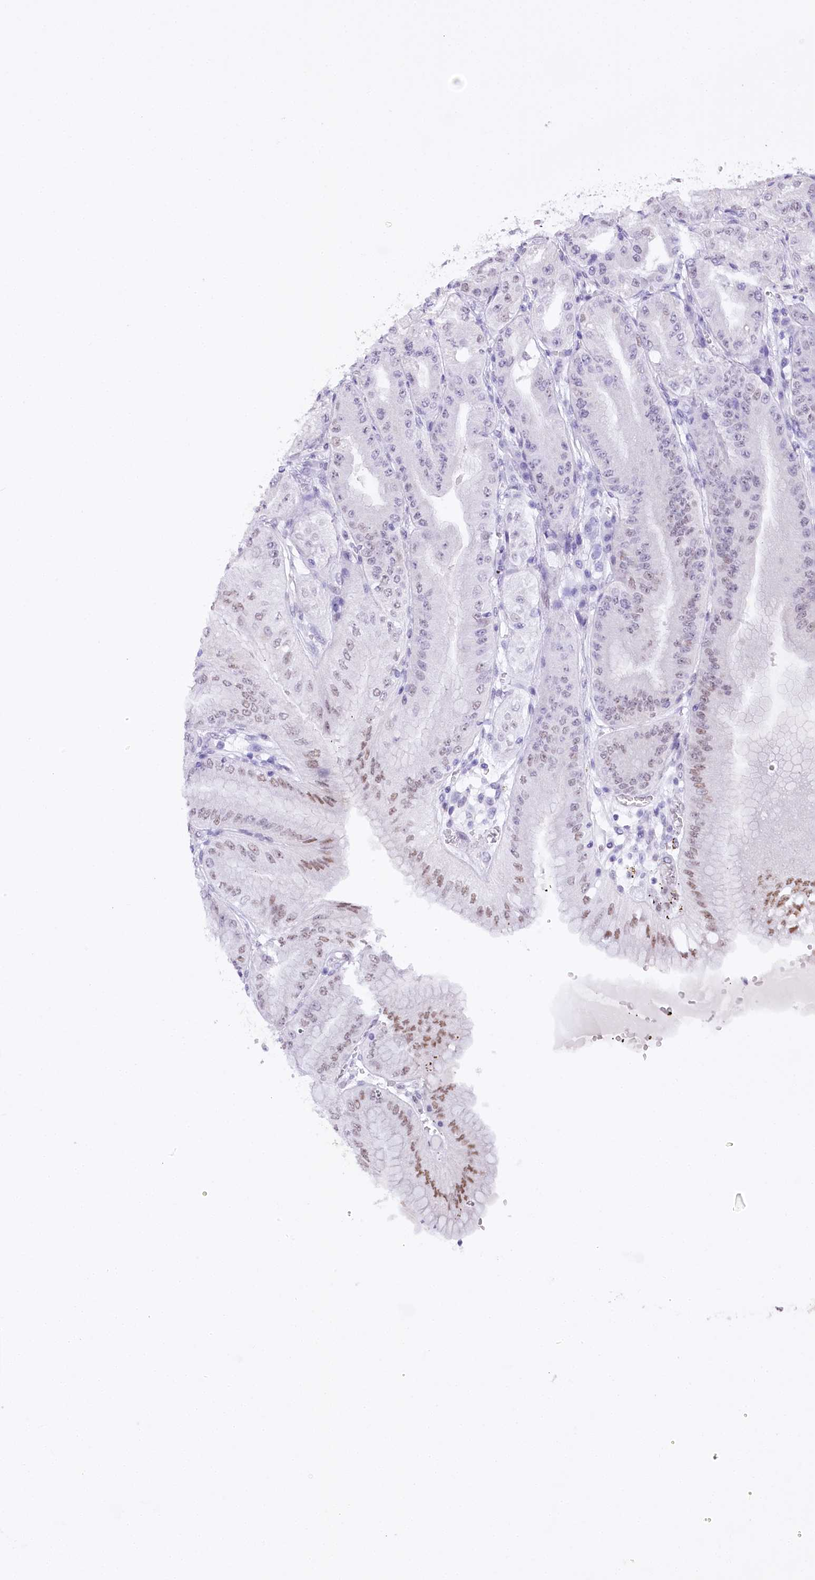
{"staining": {"intensity": "moderate", "quantity": ">75%", "location": "nuclear"}, "tissue": "stomach", "cell_type": "Glandular cells", "image_type": "normal", "snomed": [{"axis": "morphology", "description": "Normal tissue, NOS"}, {"axis": "topography", "description": "Stomach, upper"}, {"axis": "topography", "description": "Stomach, lower"}], "caption": "A brown stain highlights moderate nuclear staining of a protein in glandular cells of unremarkable stomach.", "gene": "HNRNPA0", "patient": {"sex": "male", "age": 71}}